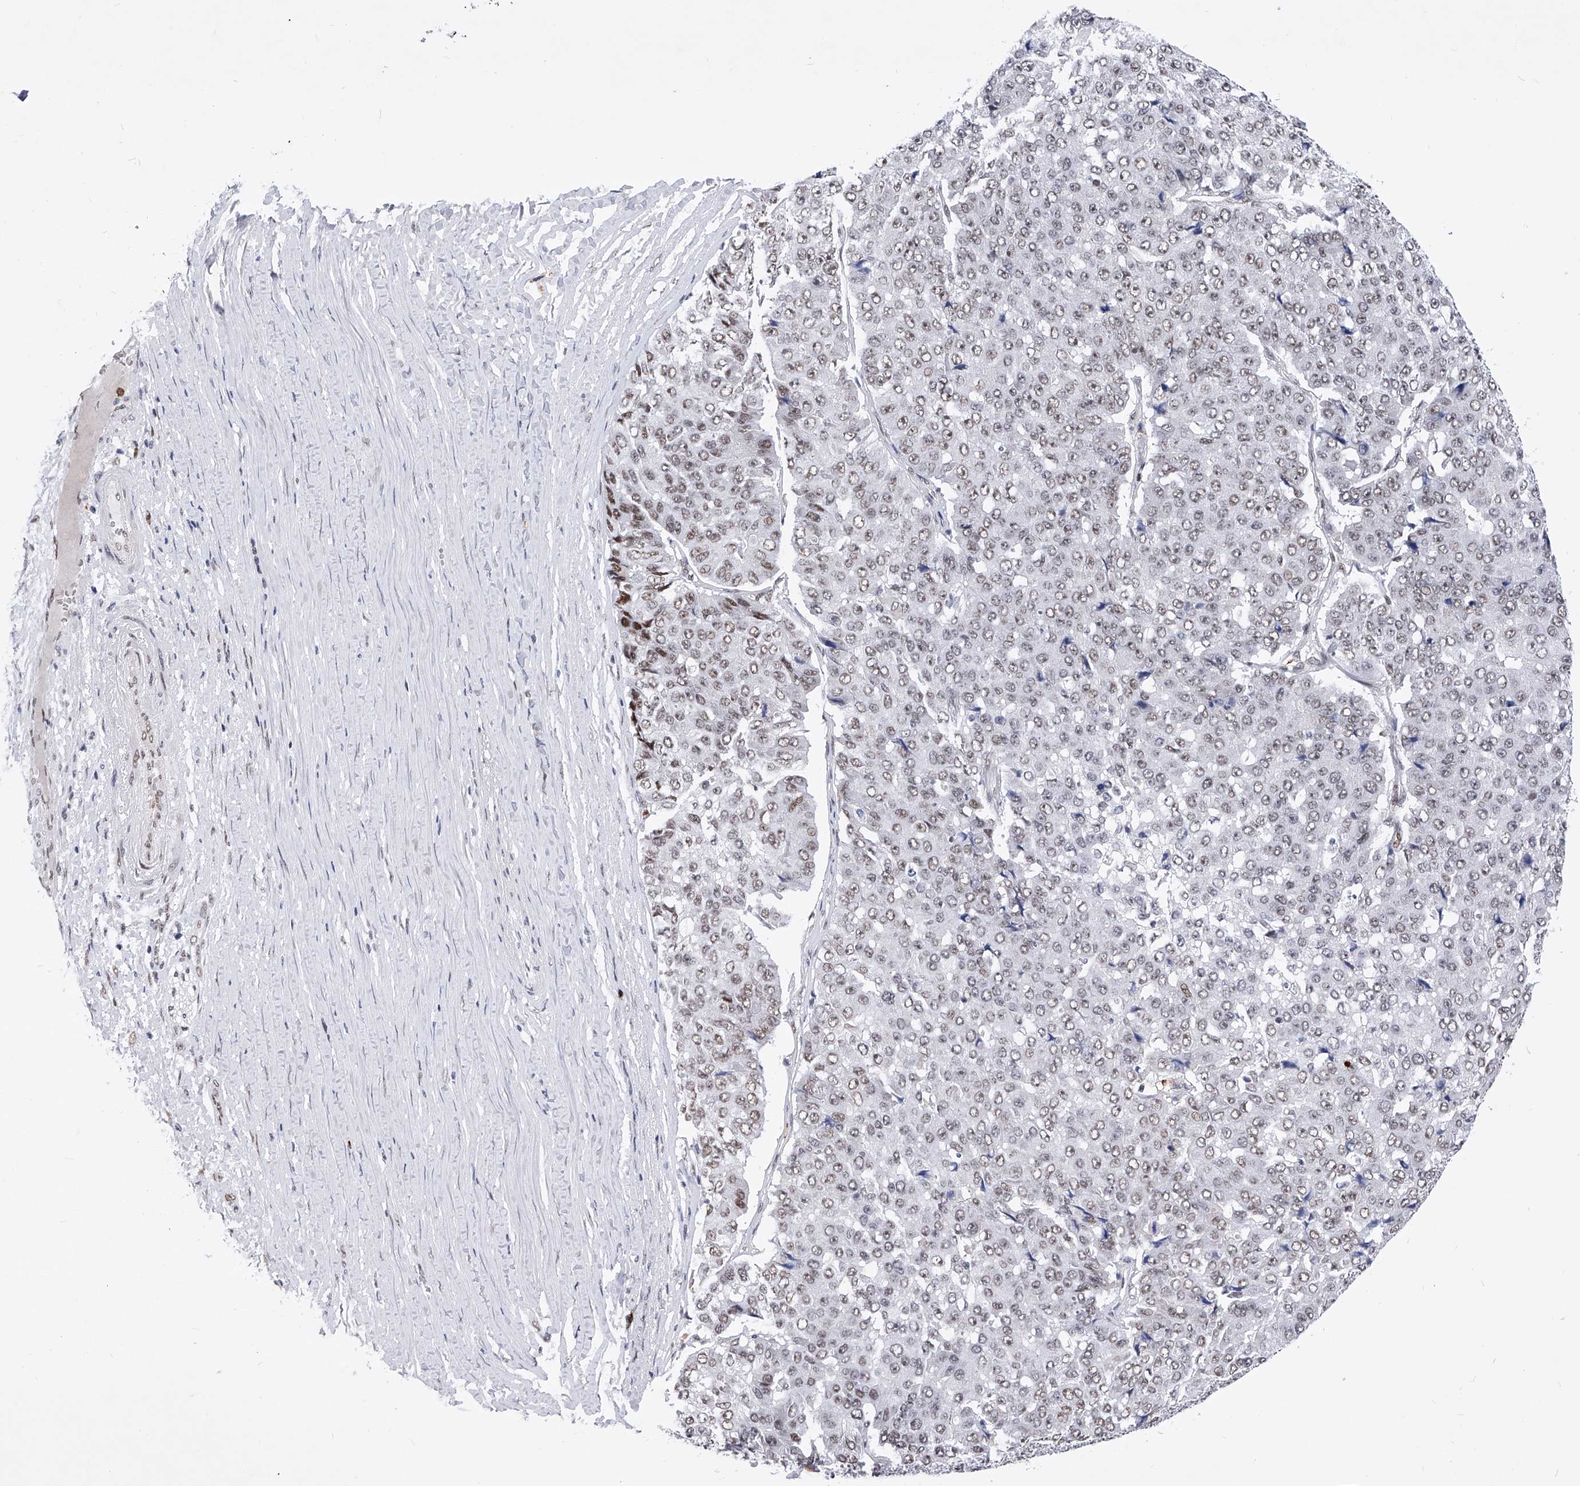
{"staining": {"intensity": "weak", "quantity": ">75%", "location": "nuclear"}, "tissue": "pancreatic cancer", "cell_type": "Tumor cells", "image_type": "cancer", "snomed": [{"axis": "morphology", "description": "Adenocarcinoma, NOS"}, {"axis": "topography", "description": "Pancreas"}], "caption": "A micrograph of pancreatic cancer (adenocarcinoma) stained for a protein displays weak nuclear brown staining in tumor cells. (DAB = brown stain, brightfield microscopy at high magnification).", "gene": "TESK2", "patient": {"sex": "male", "age": 50}}